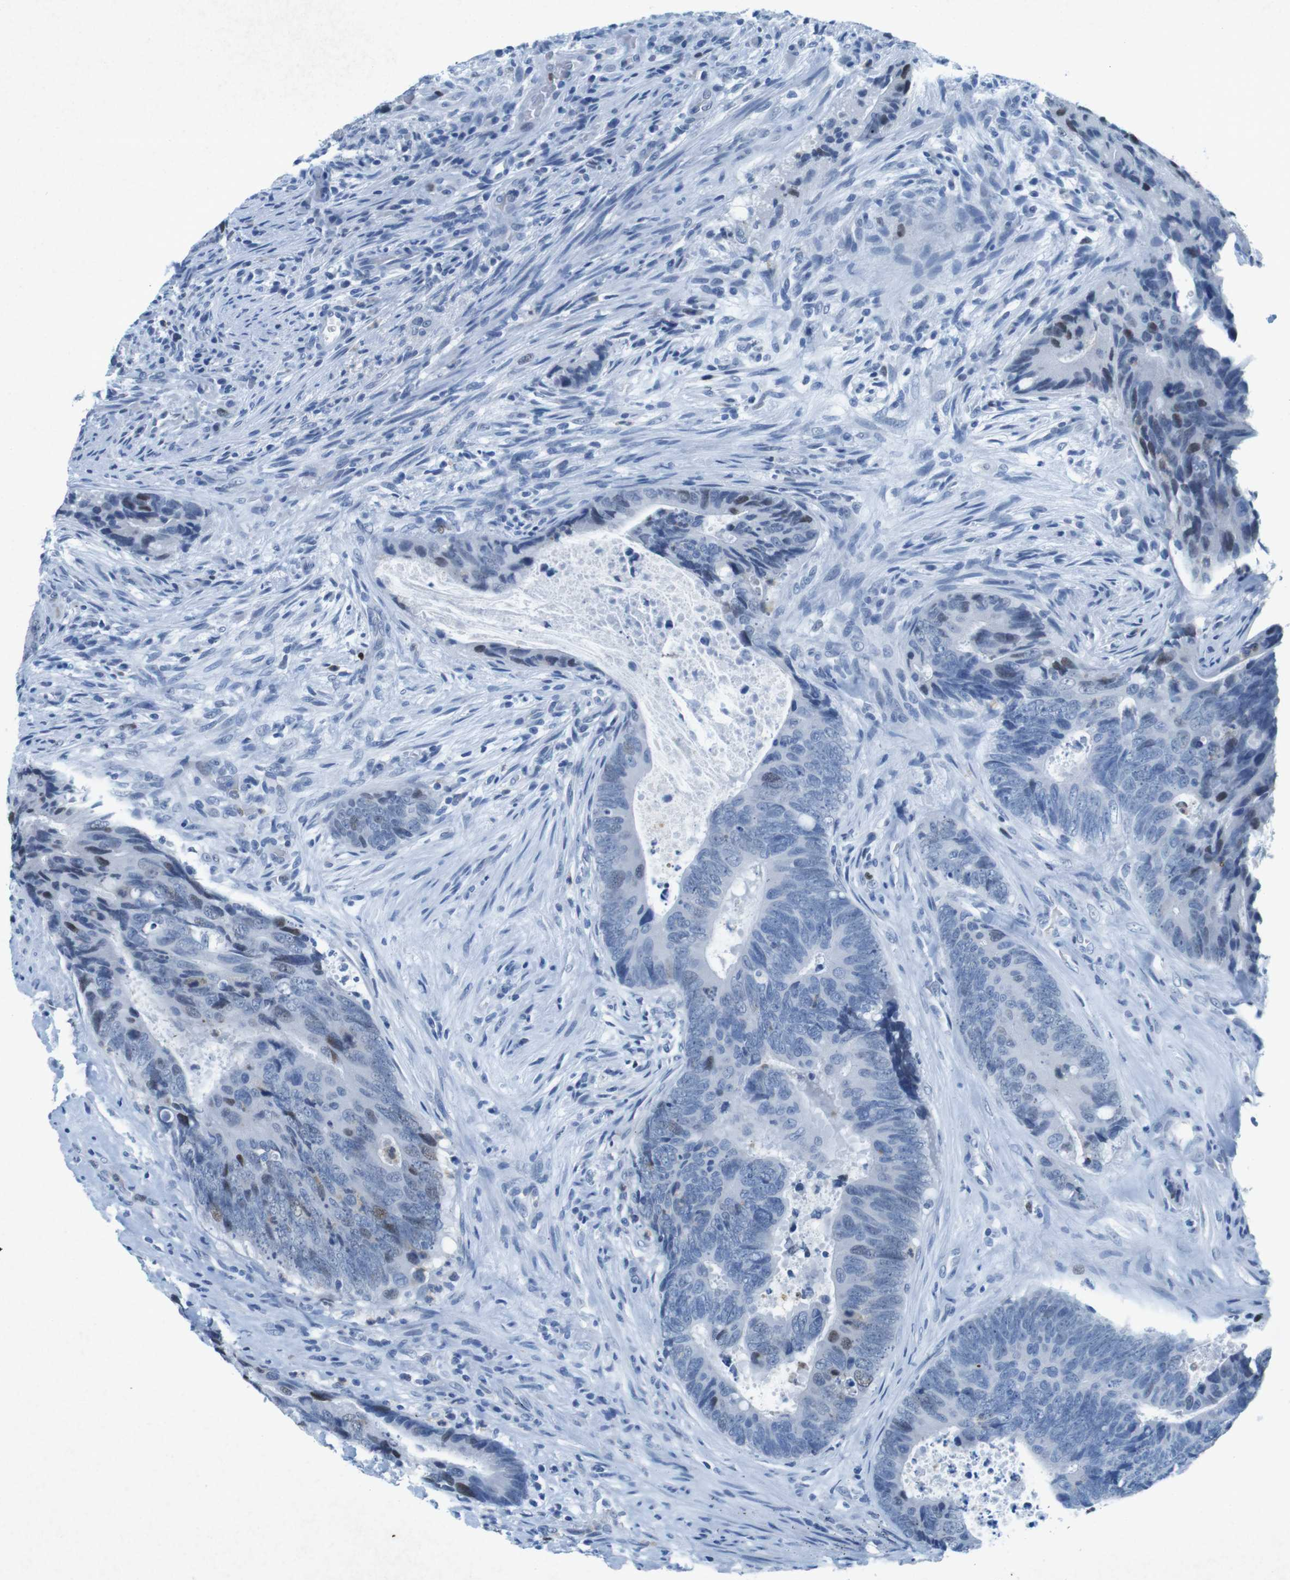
{"staining": {"intensity": "weak", "quantity": "<25%", "location": "nuclear"}, "tissue": "colorectal cancer", "cell_type": "Tumor cells", "image_type": "cancer", "snomed": [{"axis": "morphology", "description": "Normal tissue, NOS"}, {"axis": "morphology", "description": "Adenocarcinoma, NOS"}, {"axis": "topography", "description": "Colon"}], "caption": "A high-resolution micrograph shows immunohistochemistry staining of colorectal adenocarcinoma, which reveals no significant staining in tumor cells.", "gene": "CTAG1B", "patient": {"sex": "male", "age": 56}}